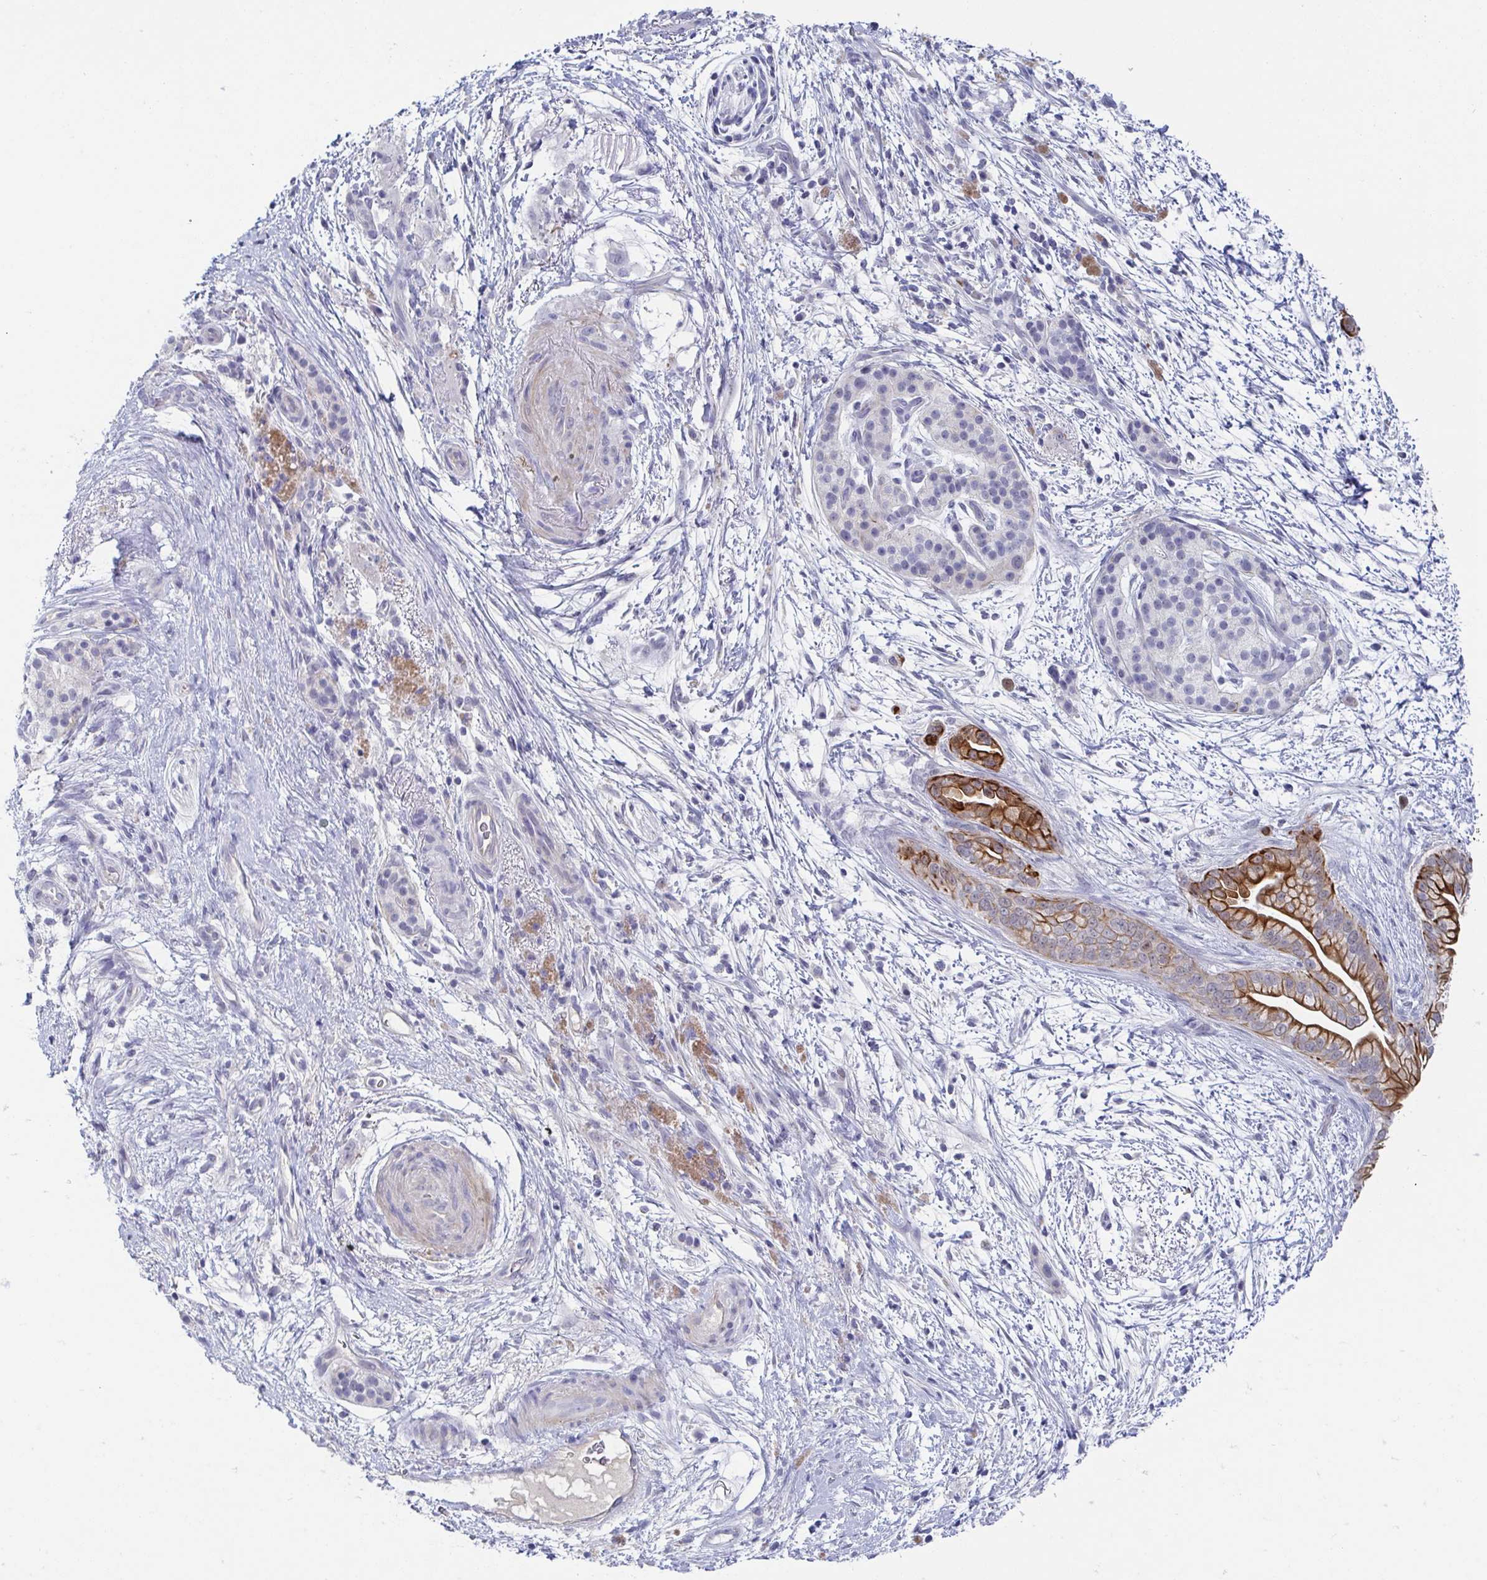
{"staining": {"intensity": "strong", "quantity": "25%-75%", "location": "cytoplasmic/membranous"}, "tissue": "pancreatic cancer", "cell_type": "Tumor cells", "image_type": "cancer", "snomed": [{"axis": "morphology", "description": "Adenocarcinoma, NOS"}, {"axis": "topography", "description": "Pancreas"}], "caption": "The micrograph reveals immunohistochemical staining of pancreatic cancer (adenocarcinoma). There is strong cytoplasmic/membranous positivity is appreciated in approximately 25%-75% of tumor cells. (DAB IHC with brightfield microscopy, high magnification).", "gene": "RHOV", "patient": {"sex": "female", "age": 69}}